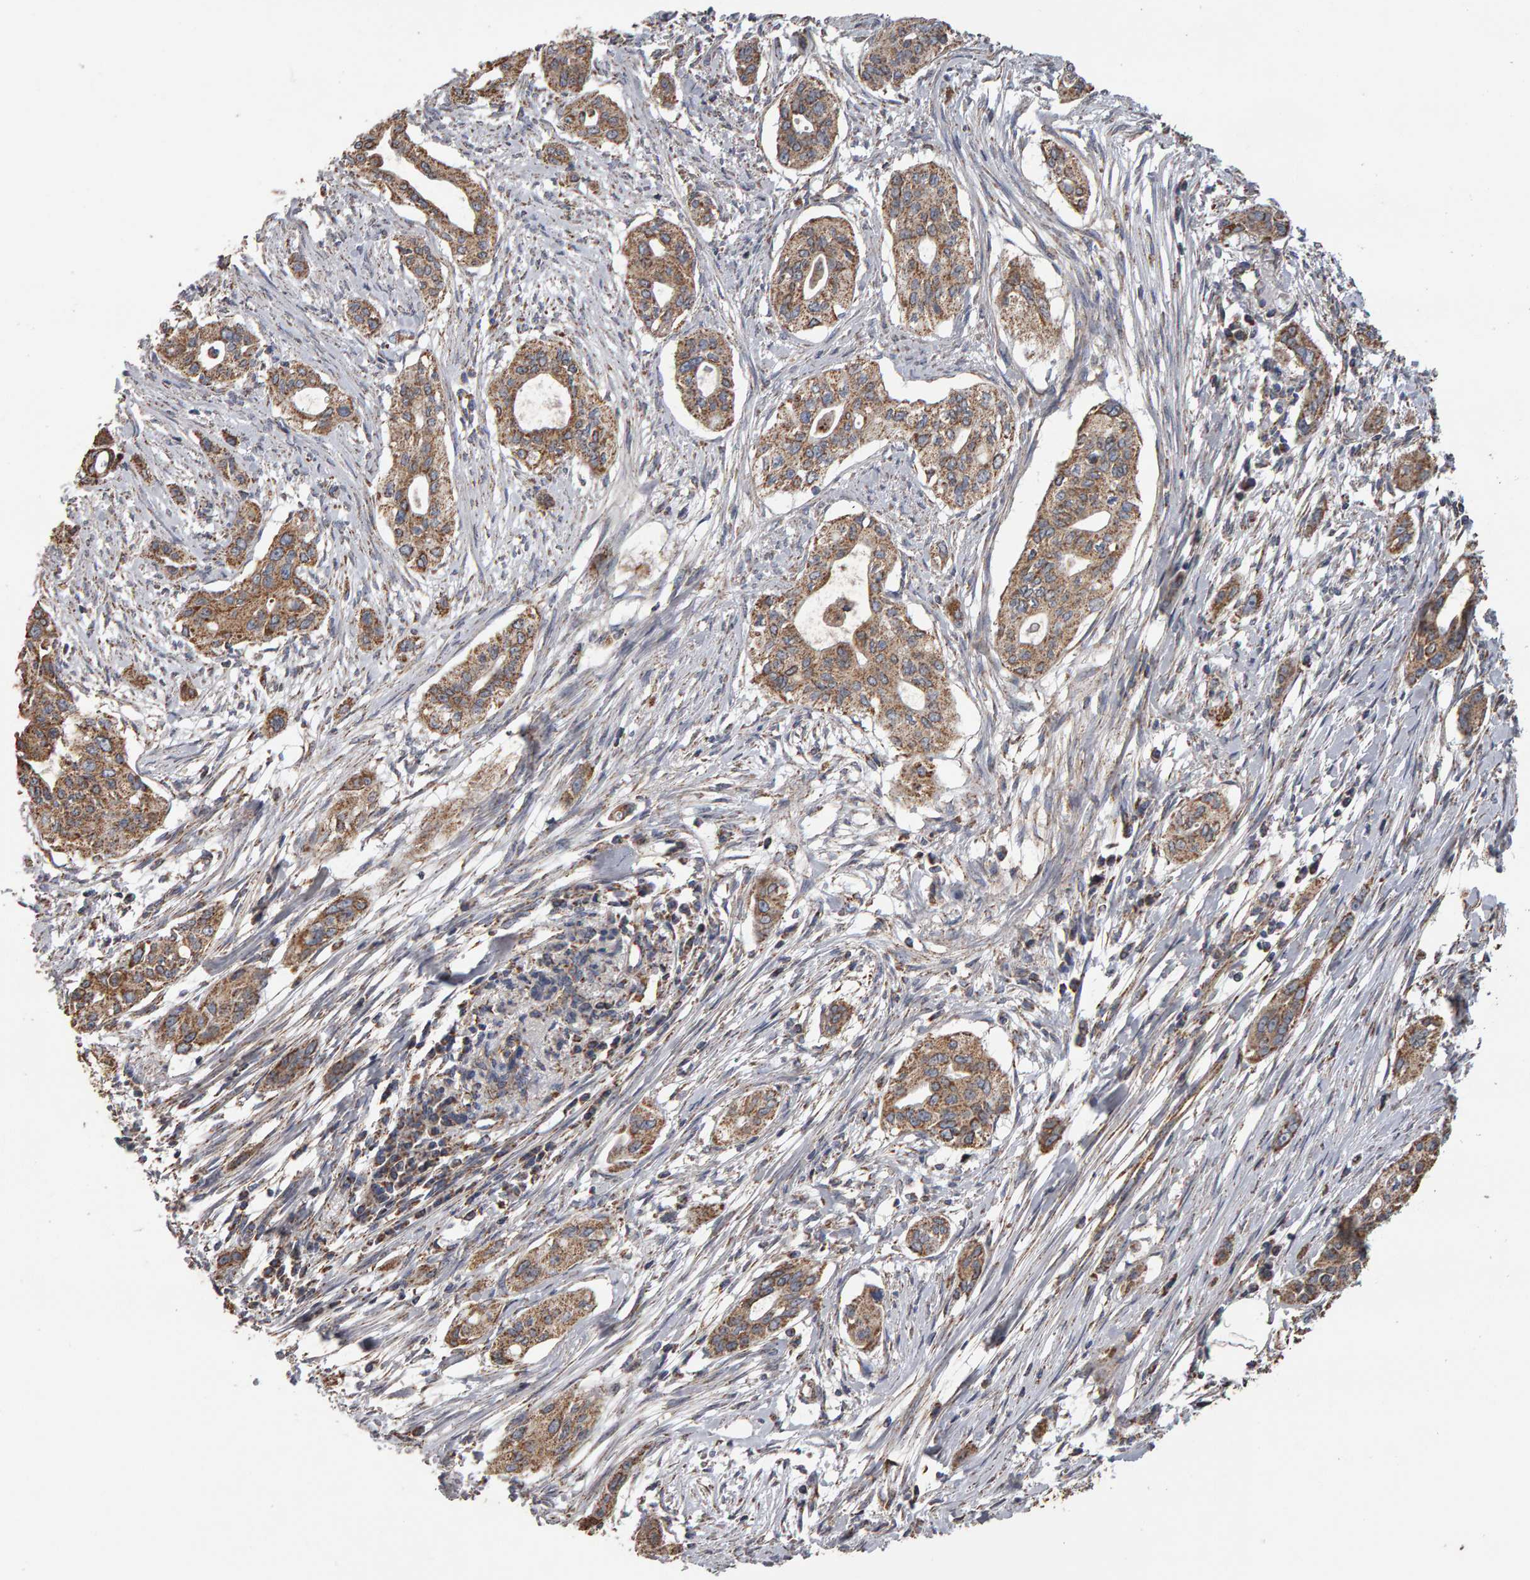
{"staining": {"intensity": "moderate", "quantity": ">75%", "location": "cytoplasmic/membranous"}, "tissue": "pancreatic cancer", "cell_type": "Tumor cells", "image_type": "cancer", "snomed": [{"axis": "morphology", "description": "Adenocarcinoma, NOS"}, {"axis": "topography", "description": "Pancreas"}], "caption": "Moderate cytoplasmic/membranous protein positivity is appreciated in about >75% of tumor cells in pancreatic cancer.", "gene": "TOM1L1", "patient": {"sex": "female", "age": 60}}